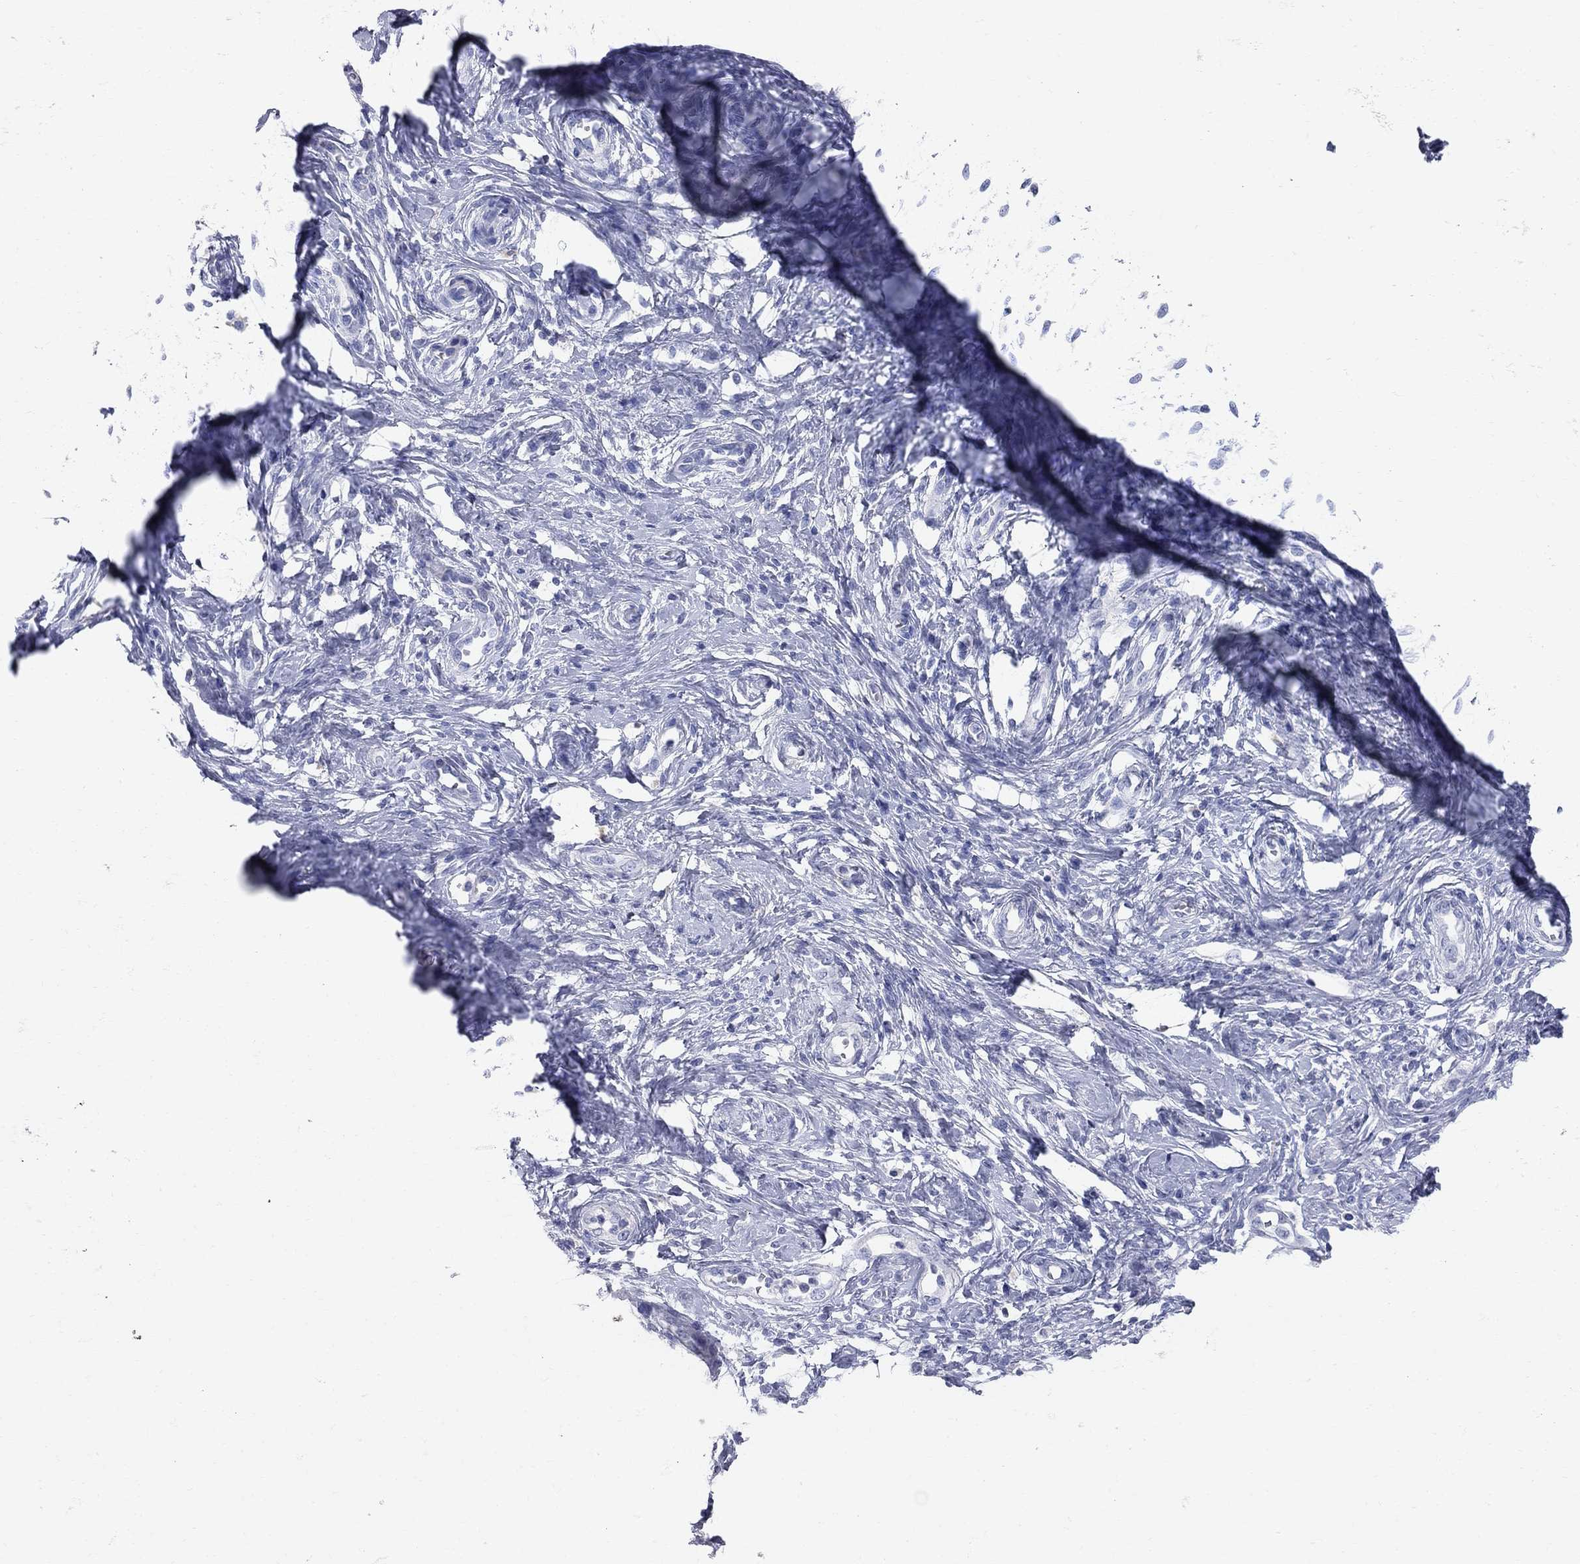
{"staining": {"intensity": "negative", "quantity": "none", "location": "none"}, "tissue": "cervical cancer", "cell_type": "Tumor cells", "image_type": "cancer", "snomed": [{"axis": "morphology", "description": "Normal tissue, NOS"}, {"axis": "morphology", "description": "Squamous cell carcinoma, NOS"}, {"axis": "topography", "description": "Cervix"}], "caption": "IHC histopathology image of neoplastic tissue: cervical cancer (squamous cell carcinoma) stained with DAB displays no significant protein expression in tumor cells.", "gene": "AOX1", "patient": {"sex": "female", "age": 39}}